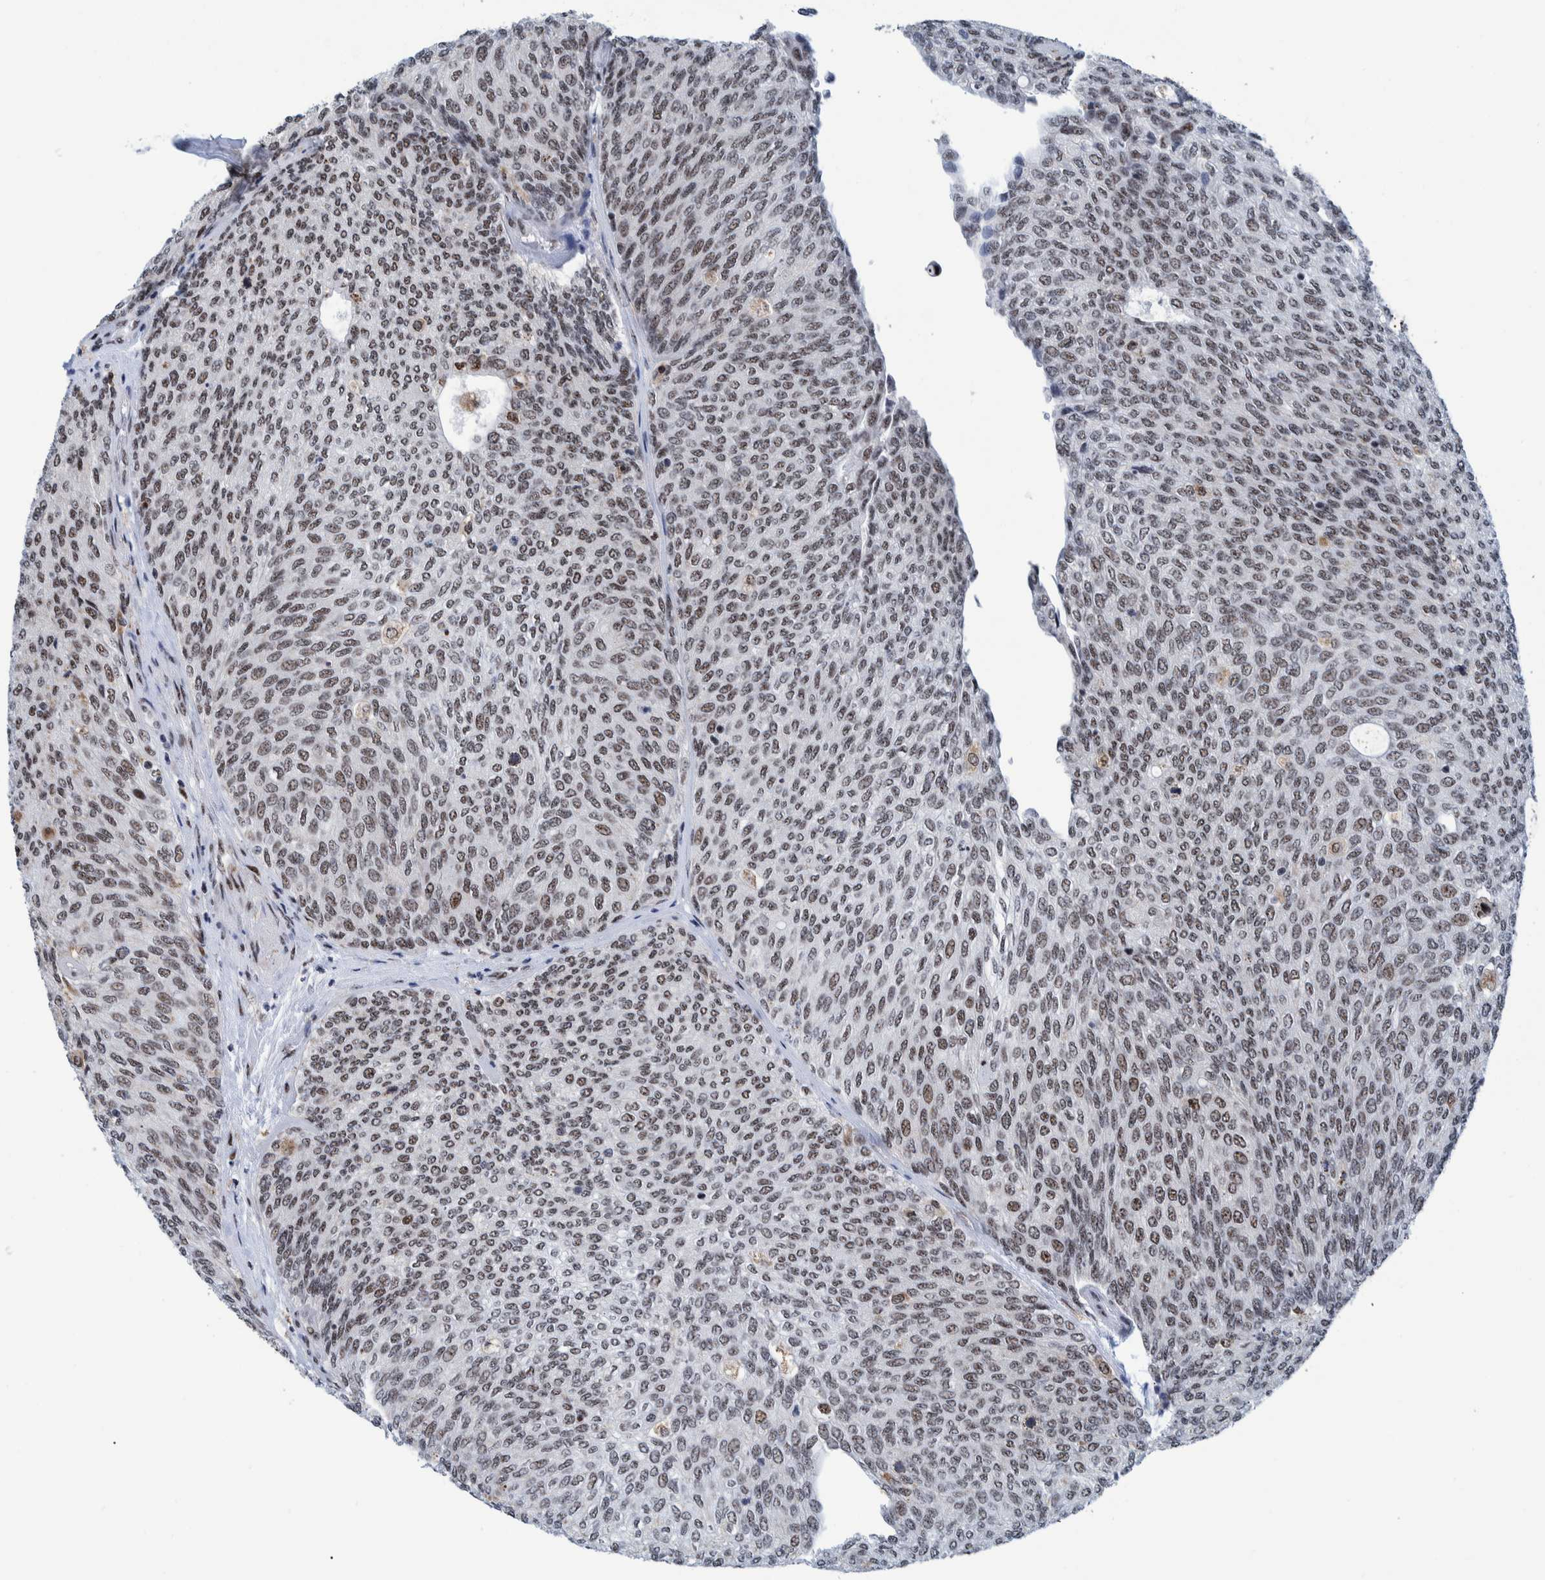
{"staining": {"intensity": "strong", "quantity": "25%-75%", "location": "nuclear"}, "tissue": "urothelial cancer", "cell_type": "Tumor cells", "image_type": "cancer", "snomed": [{"axis": "morphology", "description": "Urothelial carcinoma, Low grade"}, {"axis": "topography", "description": "Urinary bladder"}], "caption": "Protein staining shows strong nuclear expression in about 25%-75% of tumor cells in low-grade urothelial carcinoma. (Brightfield microscopy of DAB IHC at high magnification).", "gene": "EFTUD2", "patient": {"sex": "female", "age": 79}}